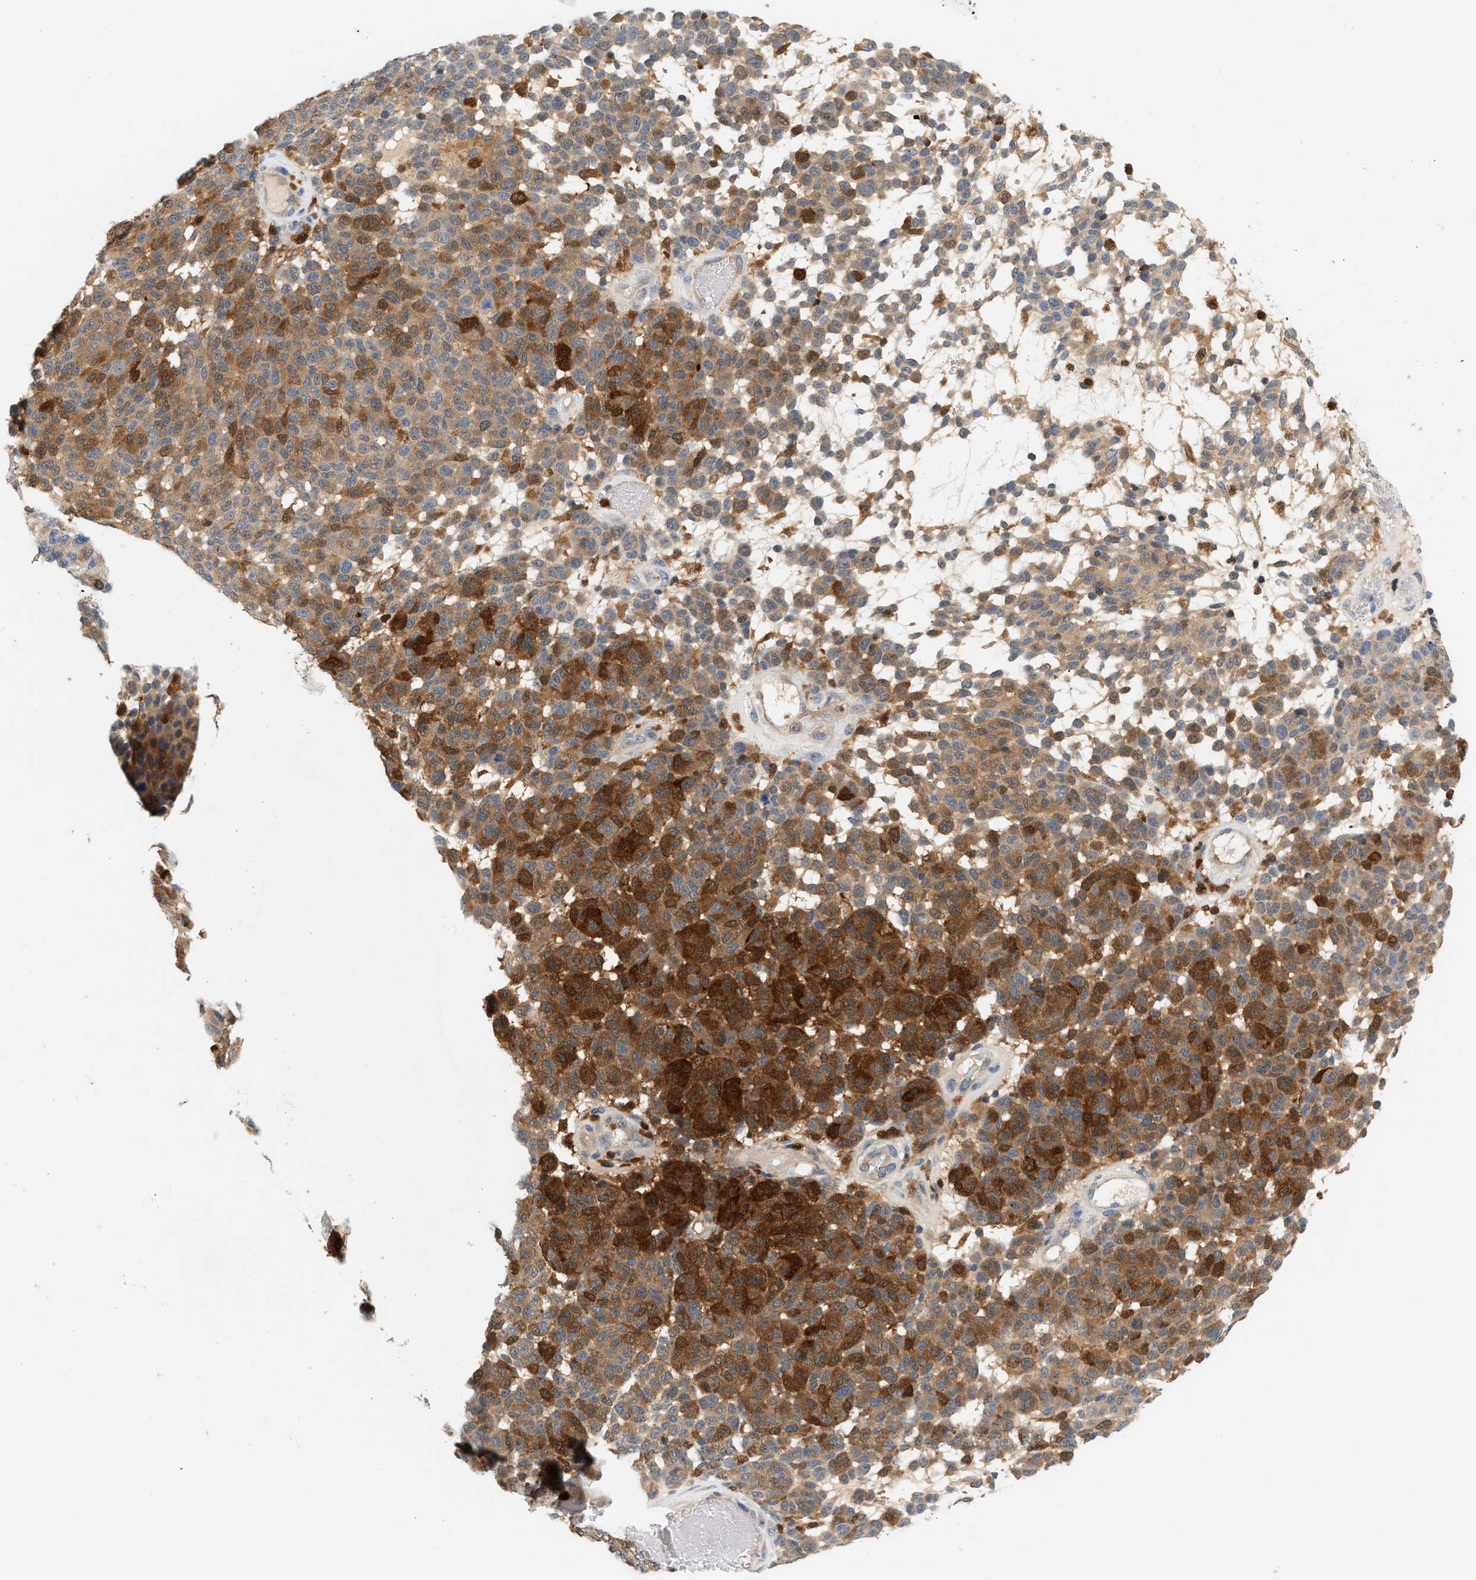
{"staining": {"intensity": "strong", "quantity": "25%-75%", "location": "cytoplasmic/membranous"}, "tissue": "melanoma", "cell_type": "Tumor cells", "image_type": "cancer", "snomed": [{"axis": "morphology", "description": "Malignant melanoma, NOS"}, {"axis": "topography", "description": "Skin"}], "caption": "There is high levels of strong cytoplasmic/membranous expression in tumor cells of malignant melanoma, as demonstrated by immunohistochemical staining (brown color).", "gene": "PYCARD", "patient": {"sex": "male", "age": 59}}